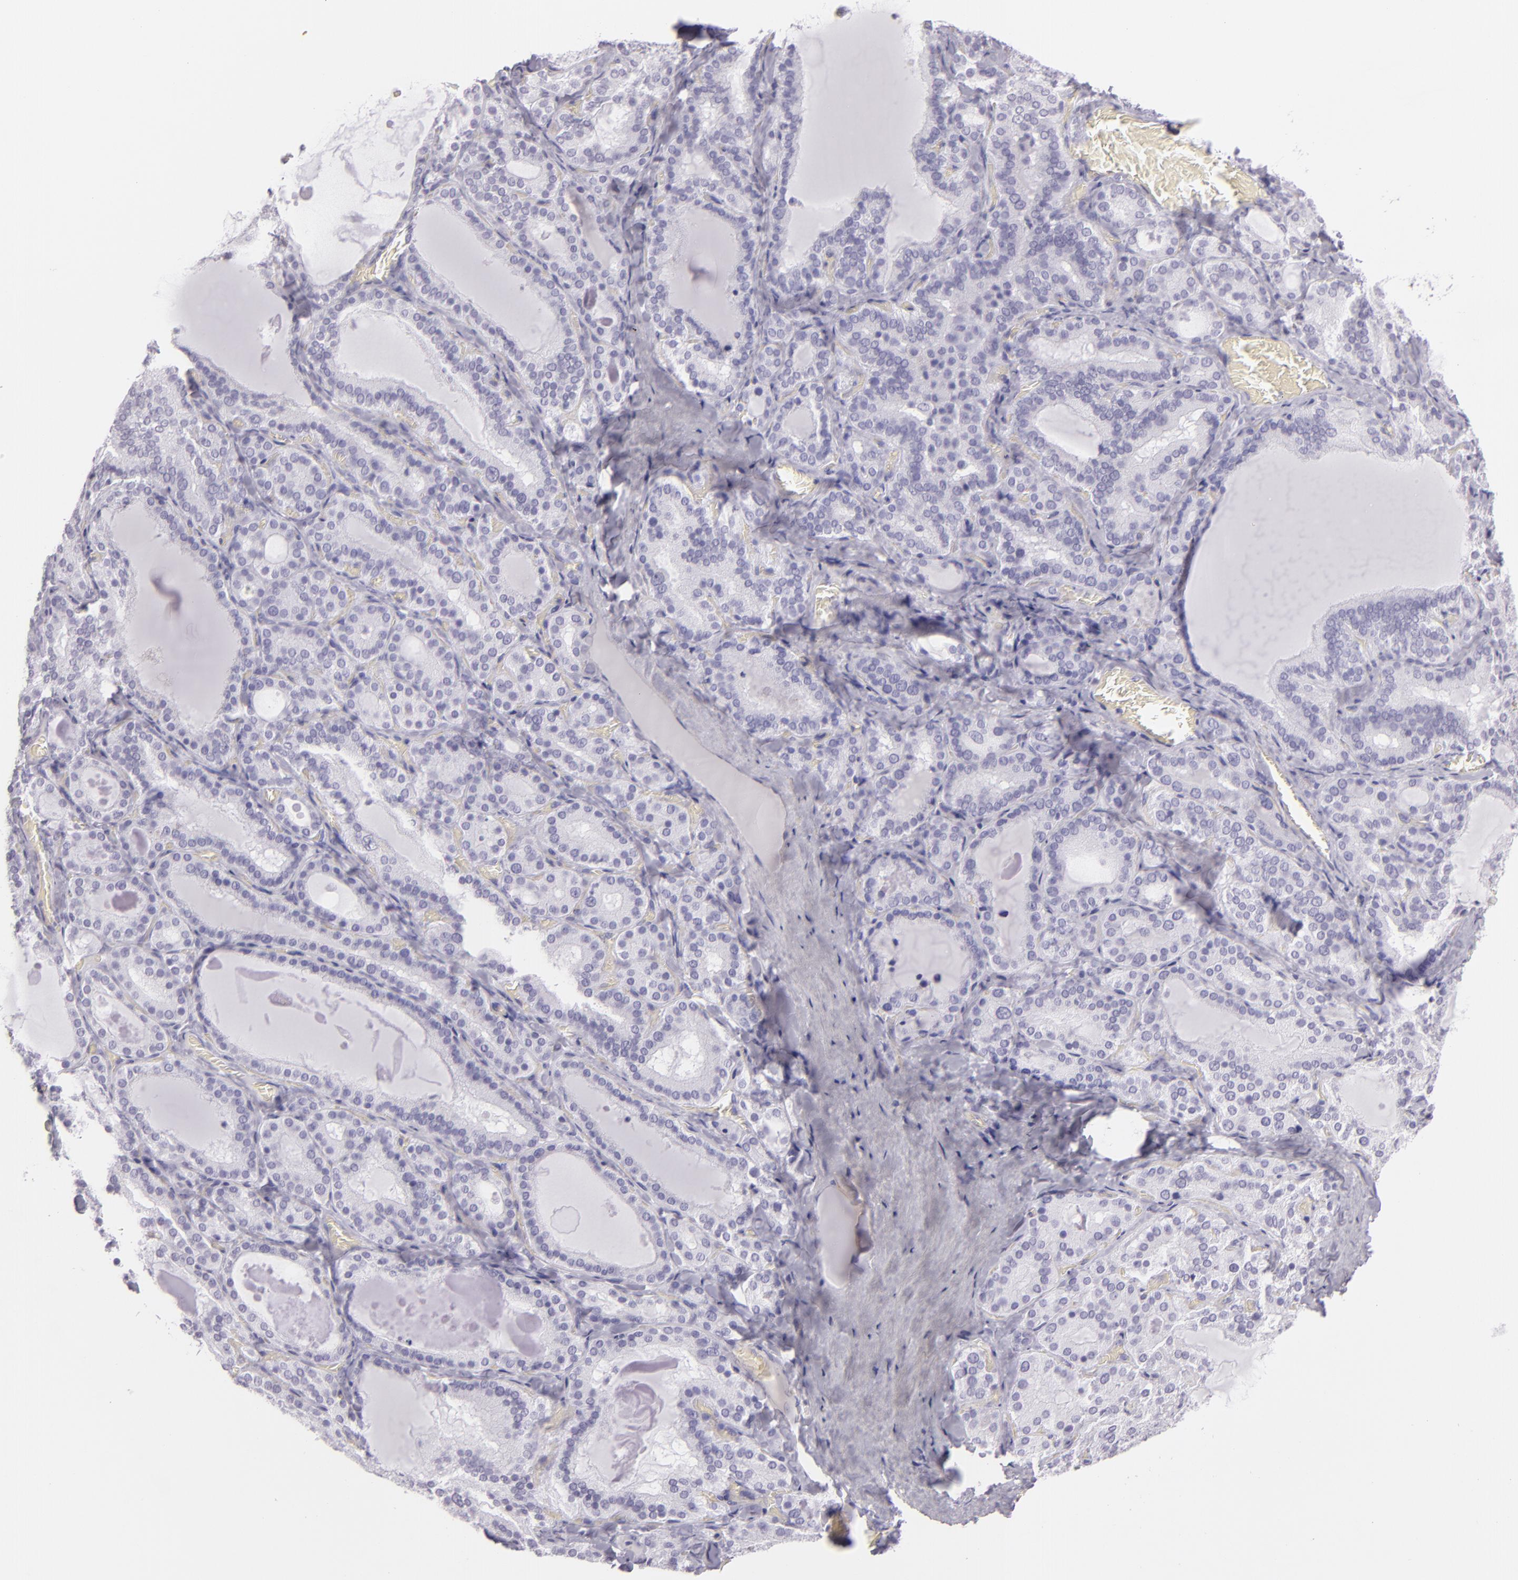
{"staining": {"intensity": "negative", "quantity": "none", "location": "none"}, "tissue": "thyroid gland", "cell_type": "Glandular cells", "image_type": "normal", "snomed": [{"axis": "morphology", "description": "Normal tissue, NOS"}, {"axis": "topography", "description": "Thyroid gland"}], "caption": "This is an immunohistochemistry (IHC) histopathology image of normal thyroid gland. There is no expression in glandular cells.", "gene": "MUC6", "patient": {"sex": "female", "age": 33}}